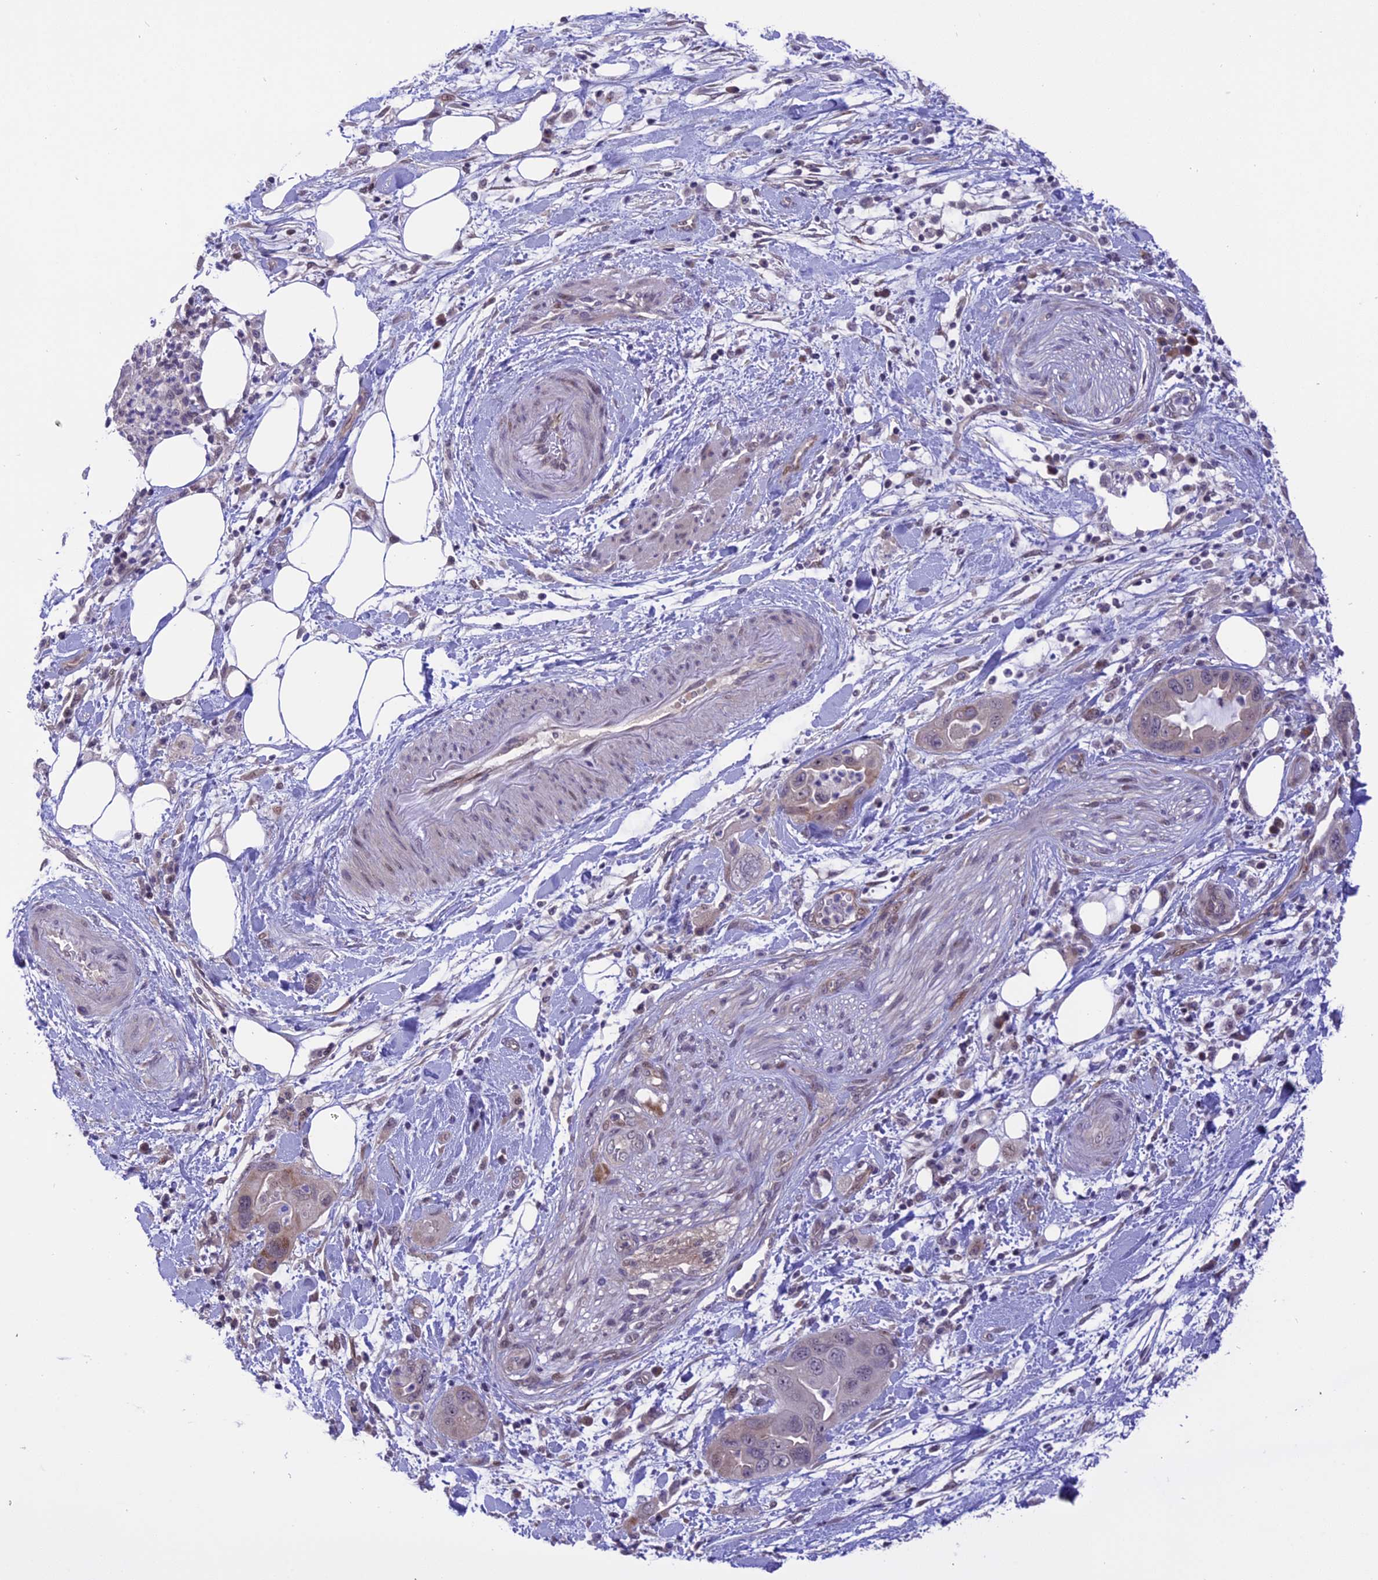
{"staining": {"intensity": "negative", "quantity": "none", "location": "none"}, "tissue": "pancreatic cancer", "cell_type": "Tumor cells", "image_type": "cancer", "snomed": [{"axis": "morphology", "description": "Adenocarcinoma, NOS"}, {"axis": "topography", "description": "Pancreas"}], "caption": "A micrograph of pancreatic cancer (adenocarcinoma) stained for a protein displays no brown staining in tumor cells.", "gene": "ZNF837", "patient": {"sex": "female", "age": 71}}